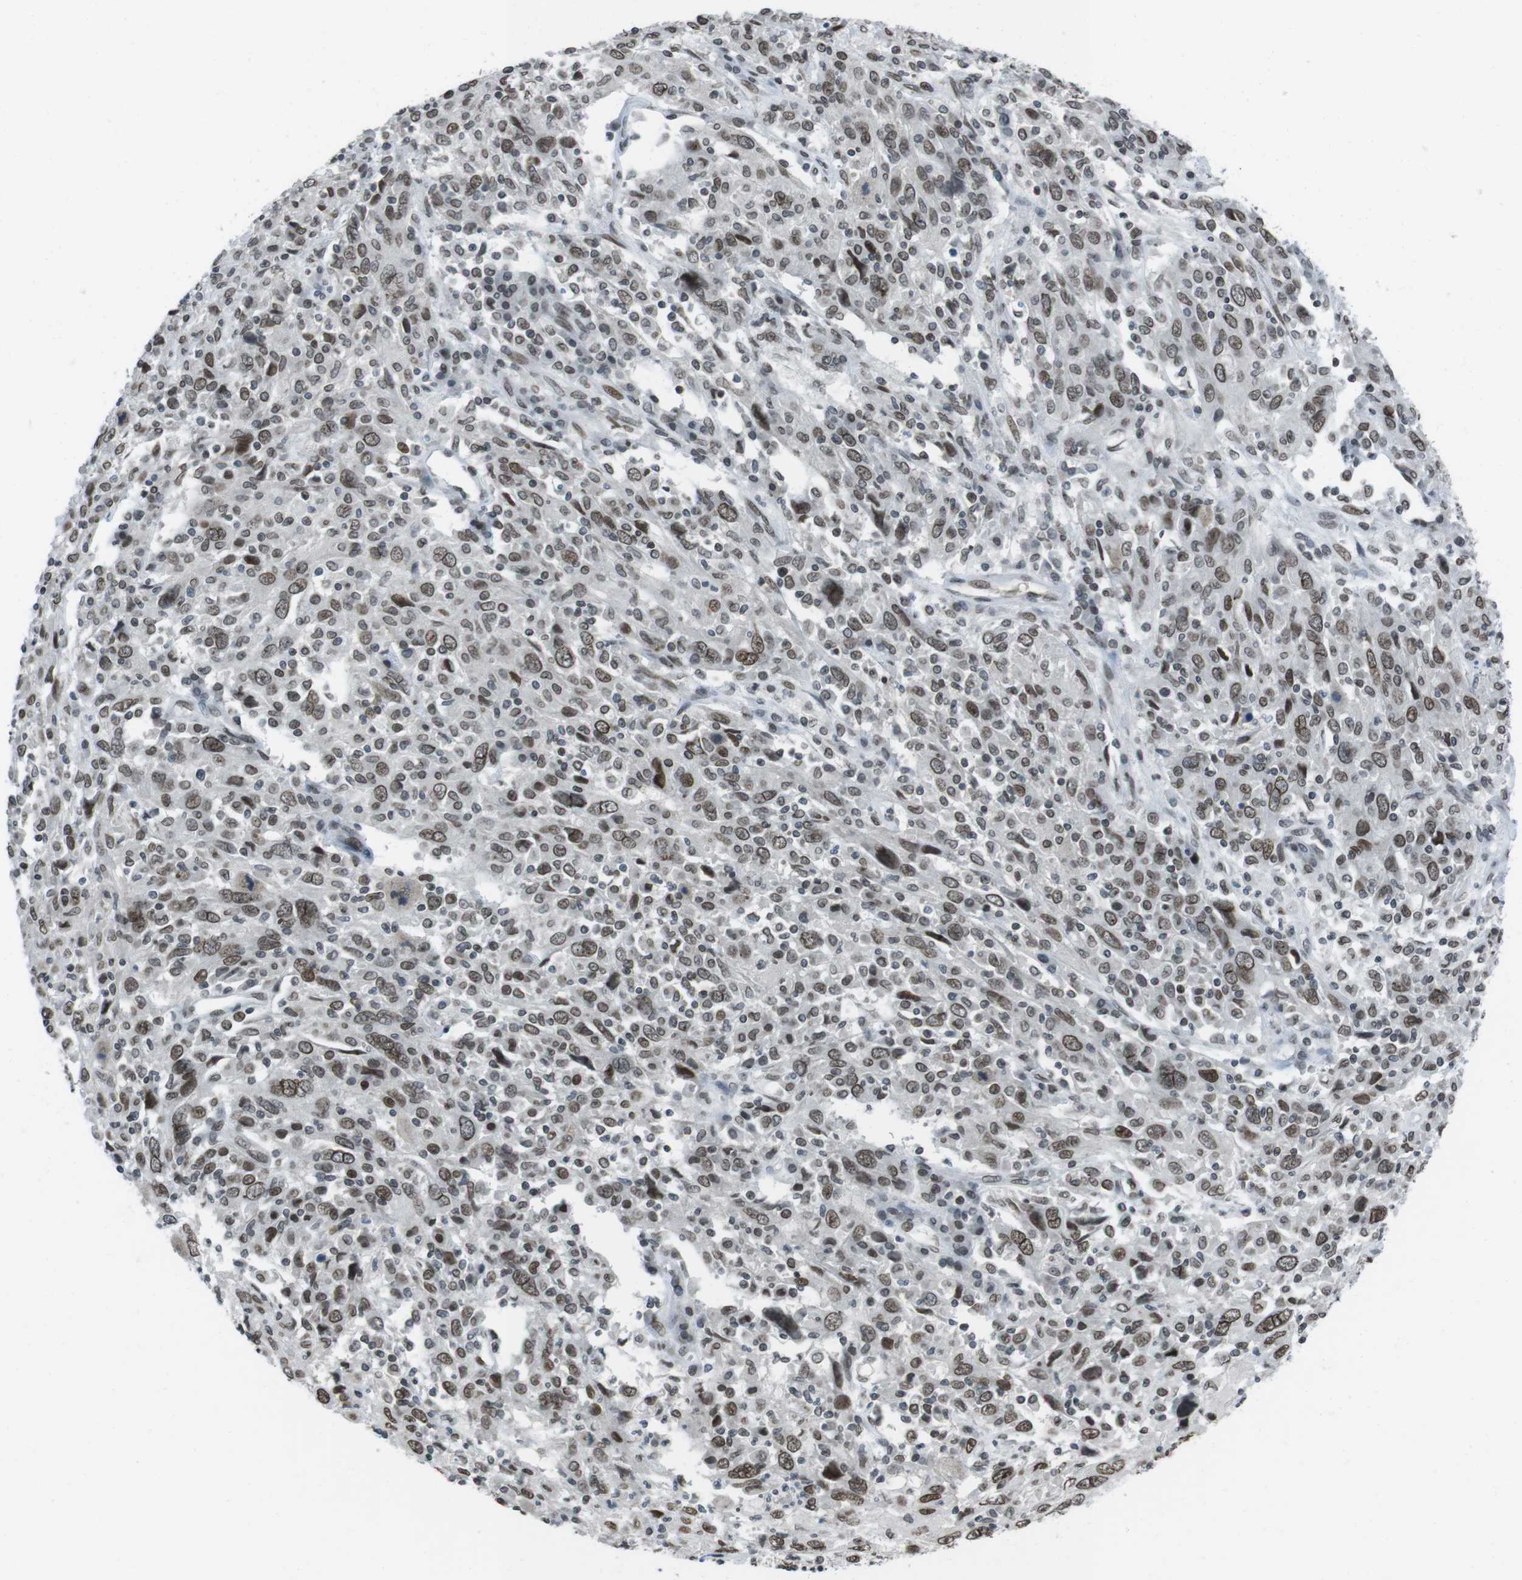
{"staining": {"intensity": "moderate", "quantity": ">75%", "location": "cytoplasmic/membranous,nuclear"}, "tissue": "cervical cancer", "cell_type": "Tumor cells", "image_type": "cancer", "snomed": [{"axis": "morphology", "description": "Squamous cell carcinoma, NOS"}, {"axis": "topography", "description": "Cervix"}], "caption": "Immunohistochemistry (IHC) of human cervical squamous cell carcinoma displays medium levels of moderate cytoplasmic/membranous and nuclear positivity in approximately >75% of tumor cells.", "gene": "MAD1L1", "patient": {"sex": "female", "age": 46}}